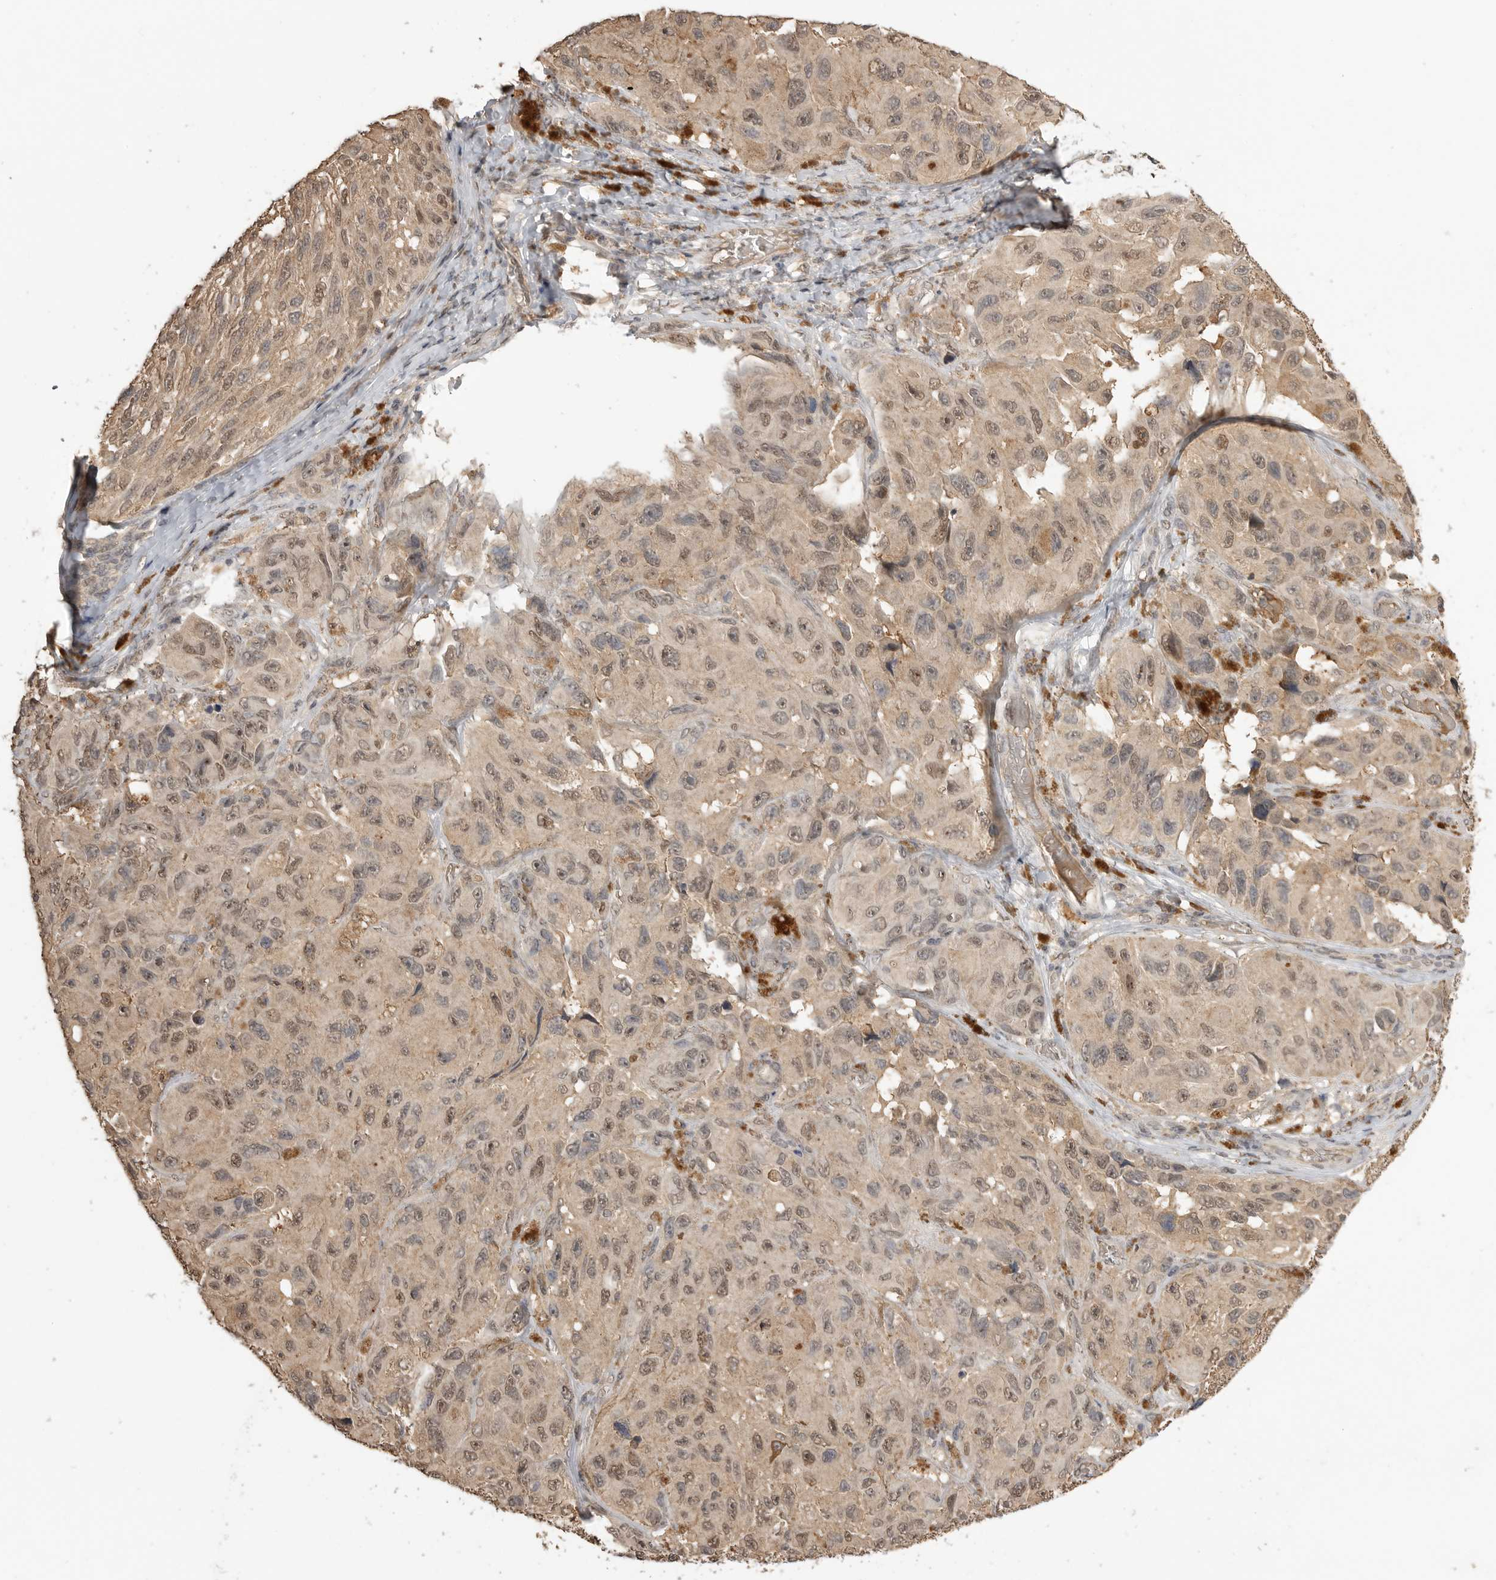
{"staining": {"intensity": "moderate", "quantity": ">75%", "location": "nuclear"}, "tissue": "melanoma", "cell_type": "Tumor cells", "image_type": "cancer", "snomed": [{"axis": "morphology", "description": "Malignant melanoma, NOS"}, {"axis": "topography", "description": "Skin"}], "caption": "Immunohistochemistry photomicrograph of neoplastic tissue: malignant melanoma stained using immunohistochemistry displays medium levels of moderate protein expression localized specifically in the nuclear of tumor cells, appearing as a nuclear brown color.", "gene": "ASPSCR1", "patient": {"sex": "female", "age": 73}}